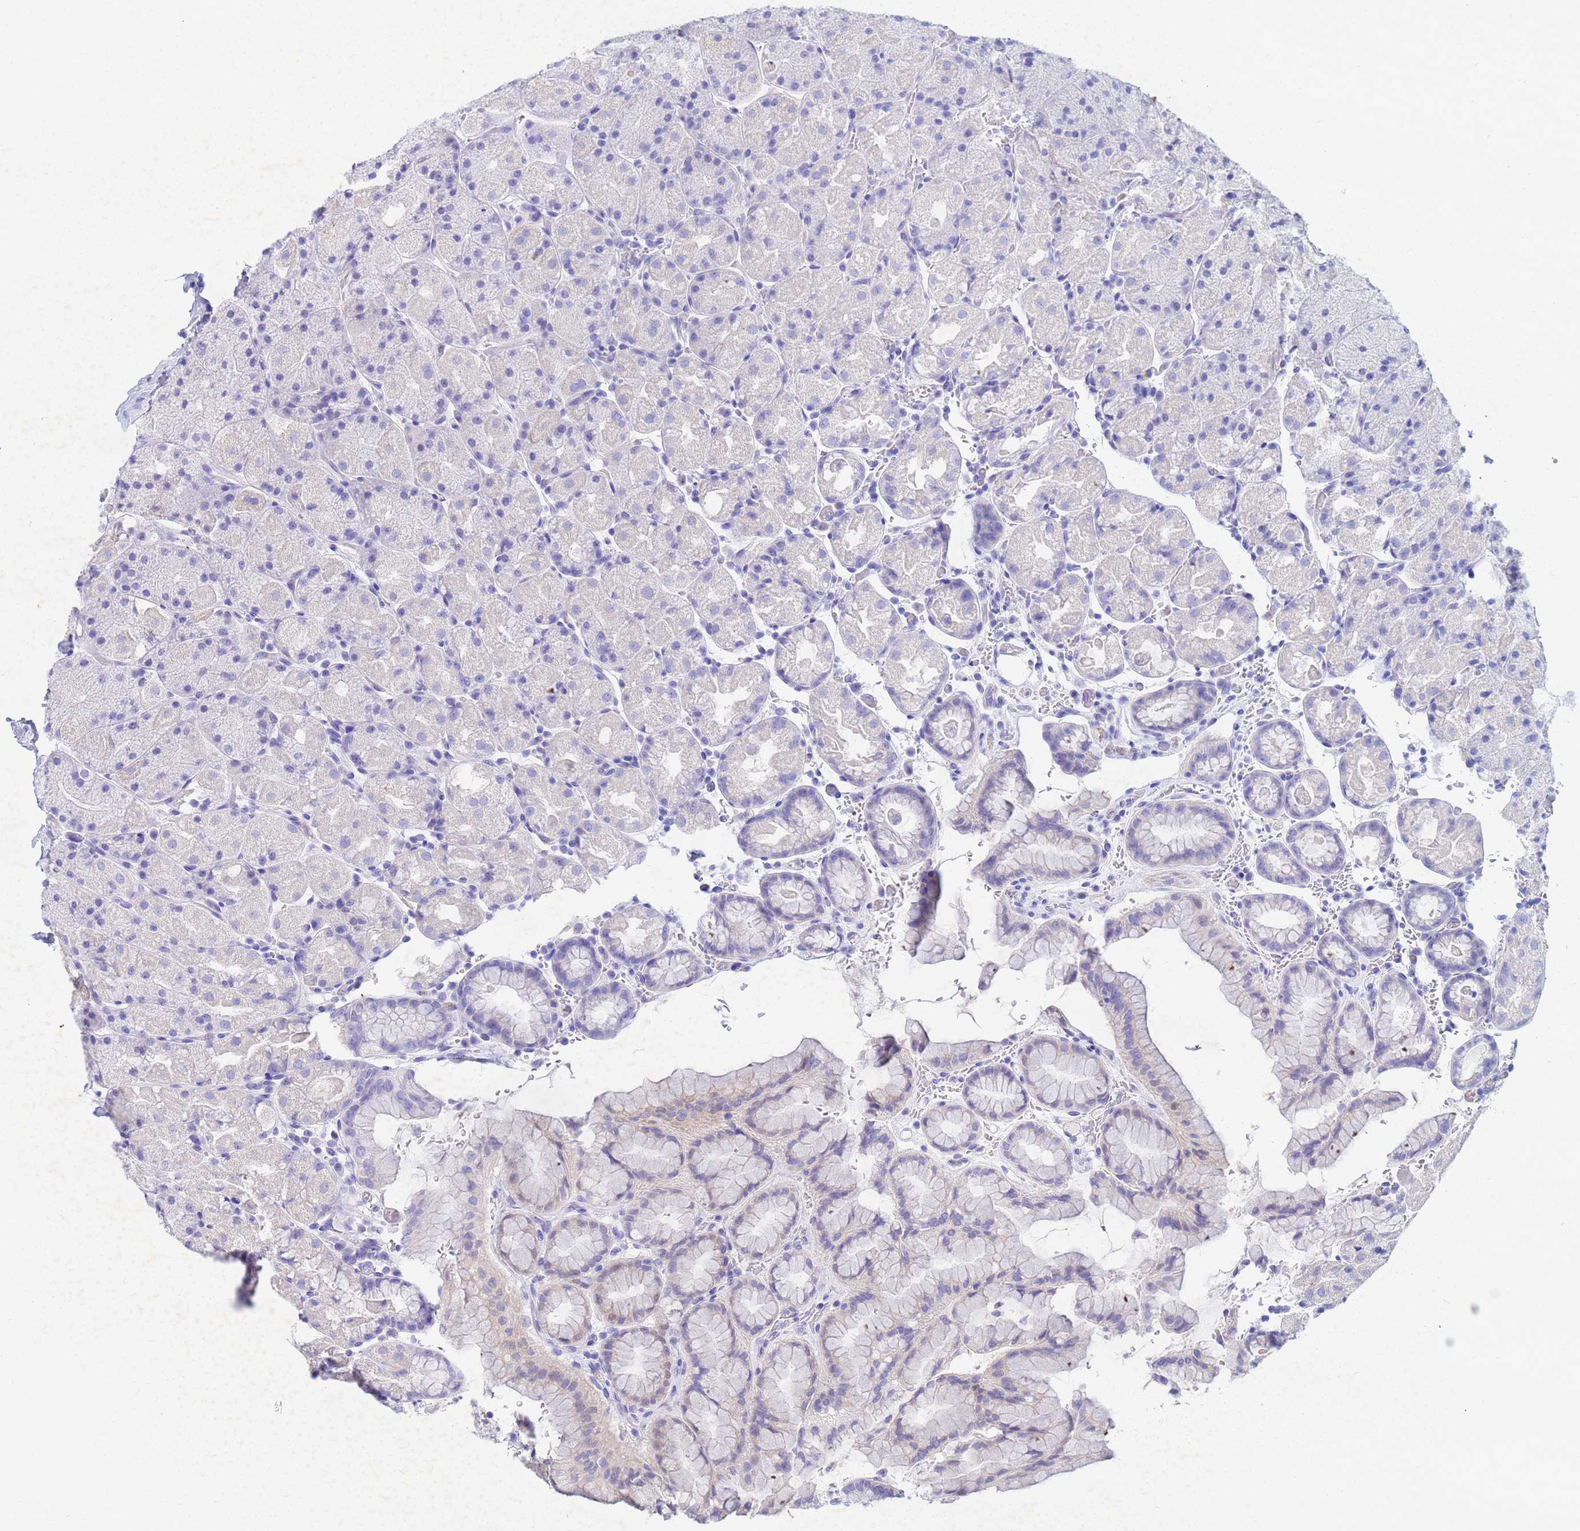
{"staining": {"intensity": "negative", "quantity": "none", "location": "none"}, "tissue": "stomach", "cell_type": "Glandular cells", "image_type": "normal", "snomed": [{"axis": "morphology", "description": "Normal tissue, NOS"}, {"axis": "topography", "description": "Stomach, upper"}, {"axis": "topography", "description": "Stomach, lower"}], "caption": "This is a image of IHC staining of normal stomach, which shows no staining in glandular cells. Nuclei are stained in blue.", "gene": "CSTB", "patient": {"sex": "male", "age": 67}}